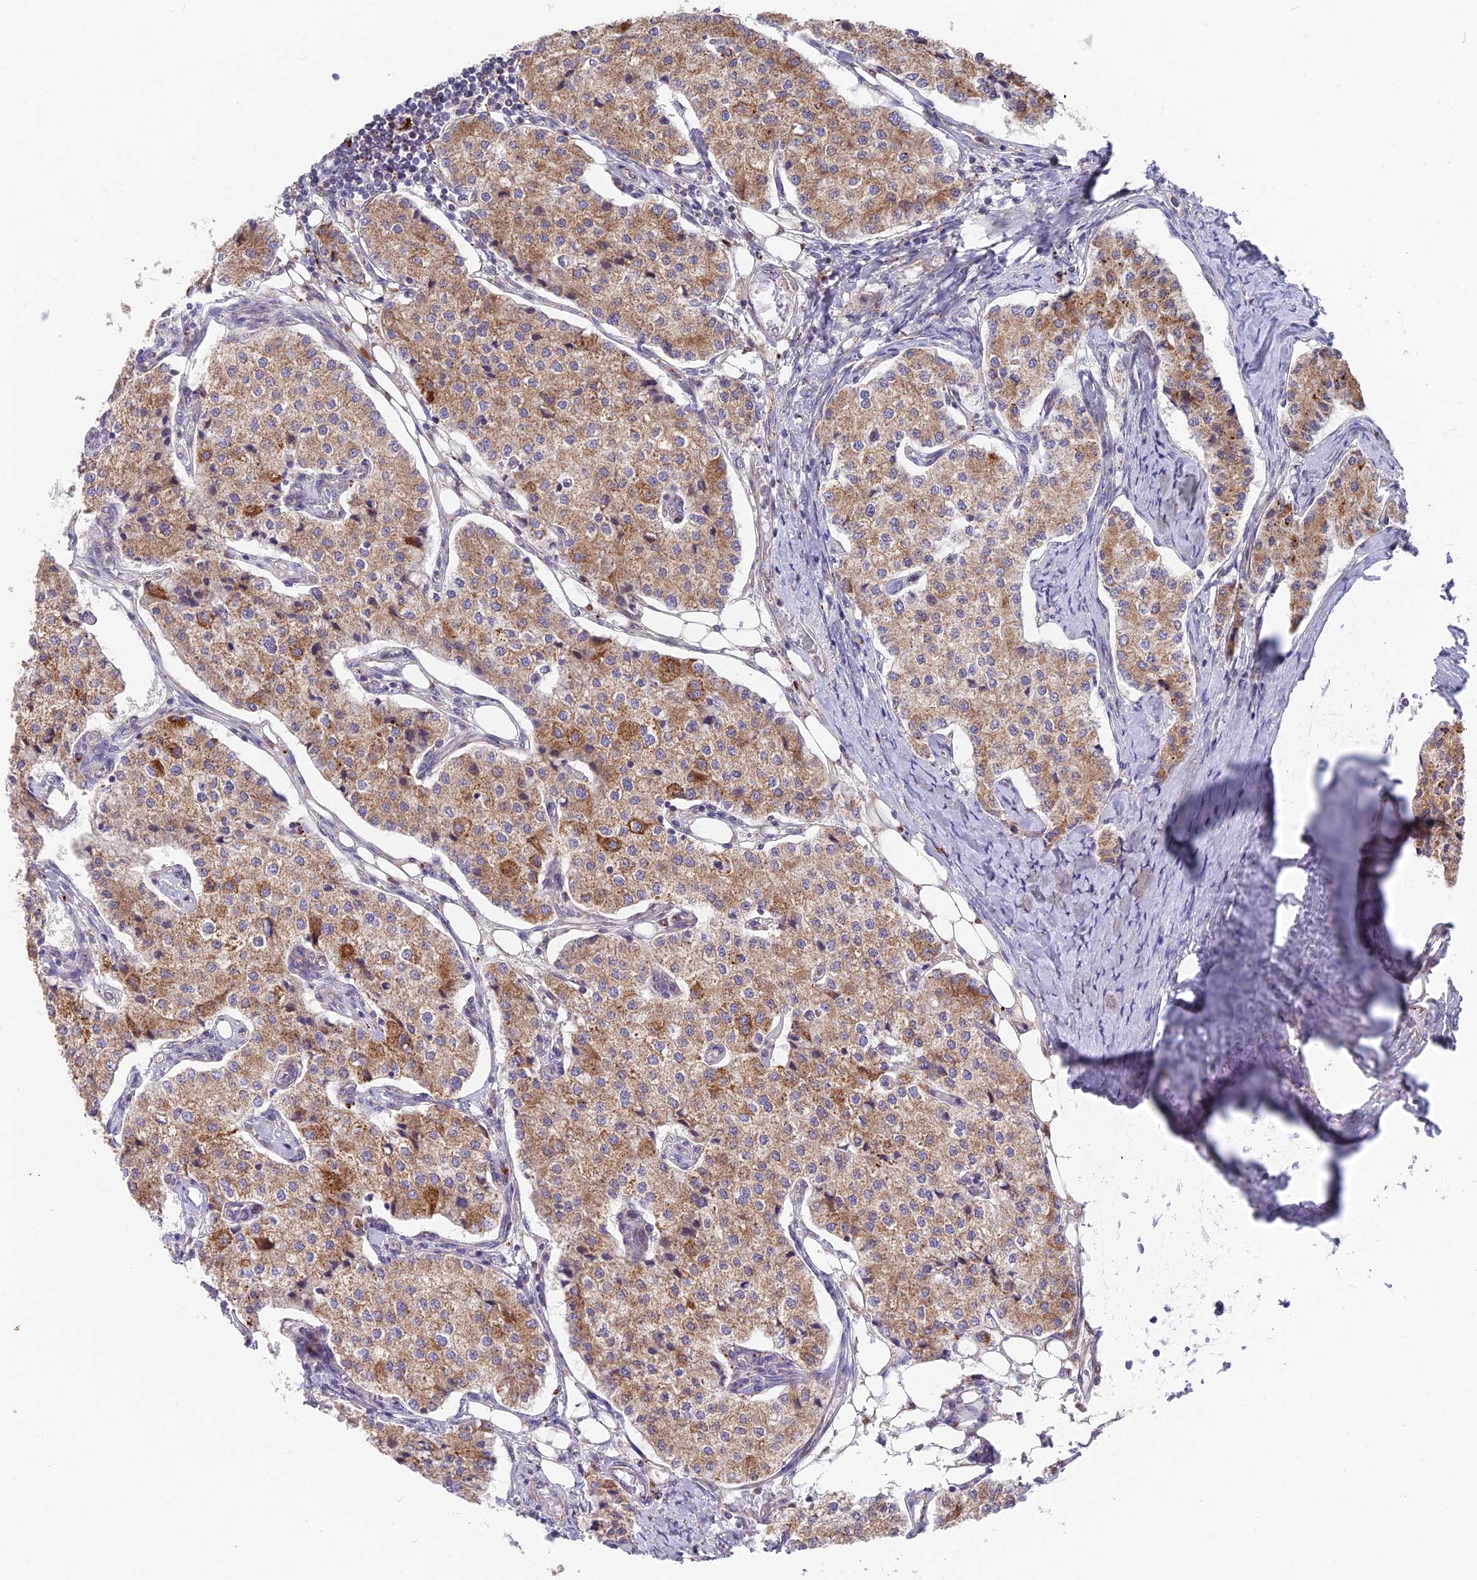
{"staining": {"intensity": "moderate", "quantity": ">75%", "location": "cytoplasmic/membranous"}, "tissue": "carcinoid", "cell_type": "Tumor cells", "image_type": "cancer", "snomed": [{"axis": "morphology", "description": "Carcinoid, malignant, NOS"}, {"axis": "topography", "description": "Colon"}], "caption": "Carcinoid tissue shows moderate cytoplasmic/membranous staining in about >75% of tumor cells, visualized by immunohistochemistry.", "gene": "TBC1D20", "patient": {"sex": "female", "age": 52}}